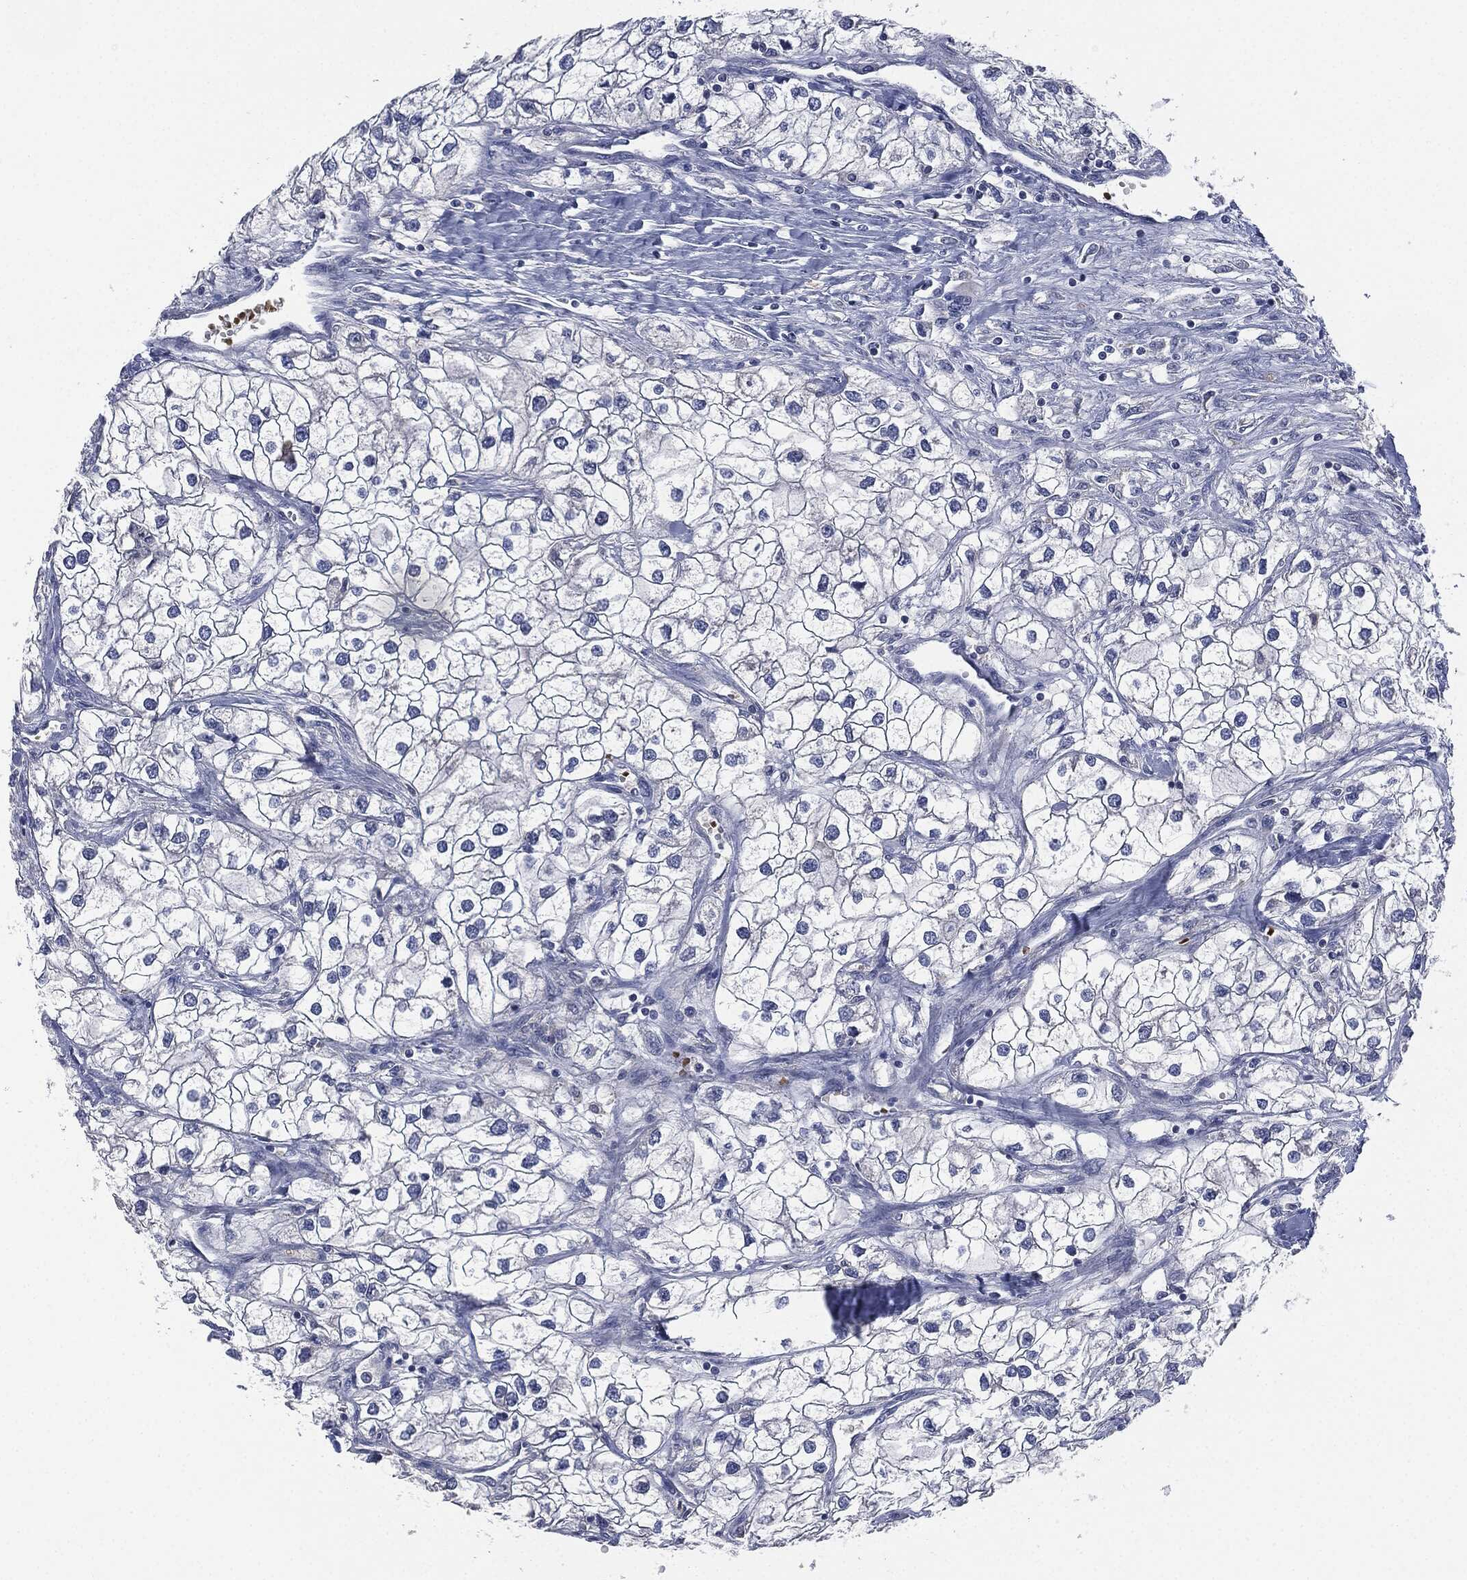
{"staining": {"intensity": "negative", "quantity": "none", "location": "none"}, "tissue": "renal cancer", "cell_type": "Tumor cells", "image_type": "cancer", "snomed": [{"axis": "morphology", "description": "Adenocarcinoma, NOS"}, {"axis": "topography", "description": "Kidney"}], "caption": "This is an immunohistochemistry histopathology image of human renal adenocarcinoma. There is no positivity in tumor cells.", "gene": "SIGLEC9", "patient": {"sex": "male", "age": 59}}